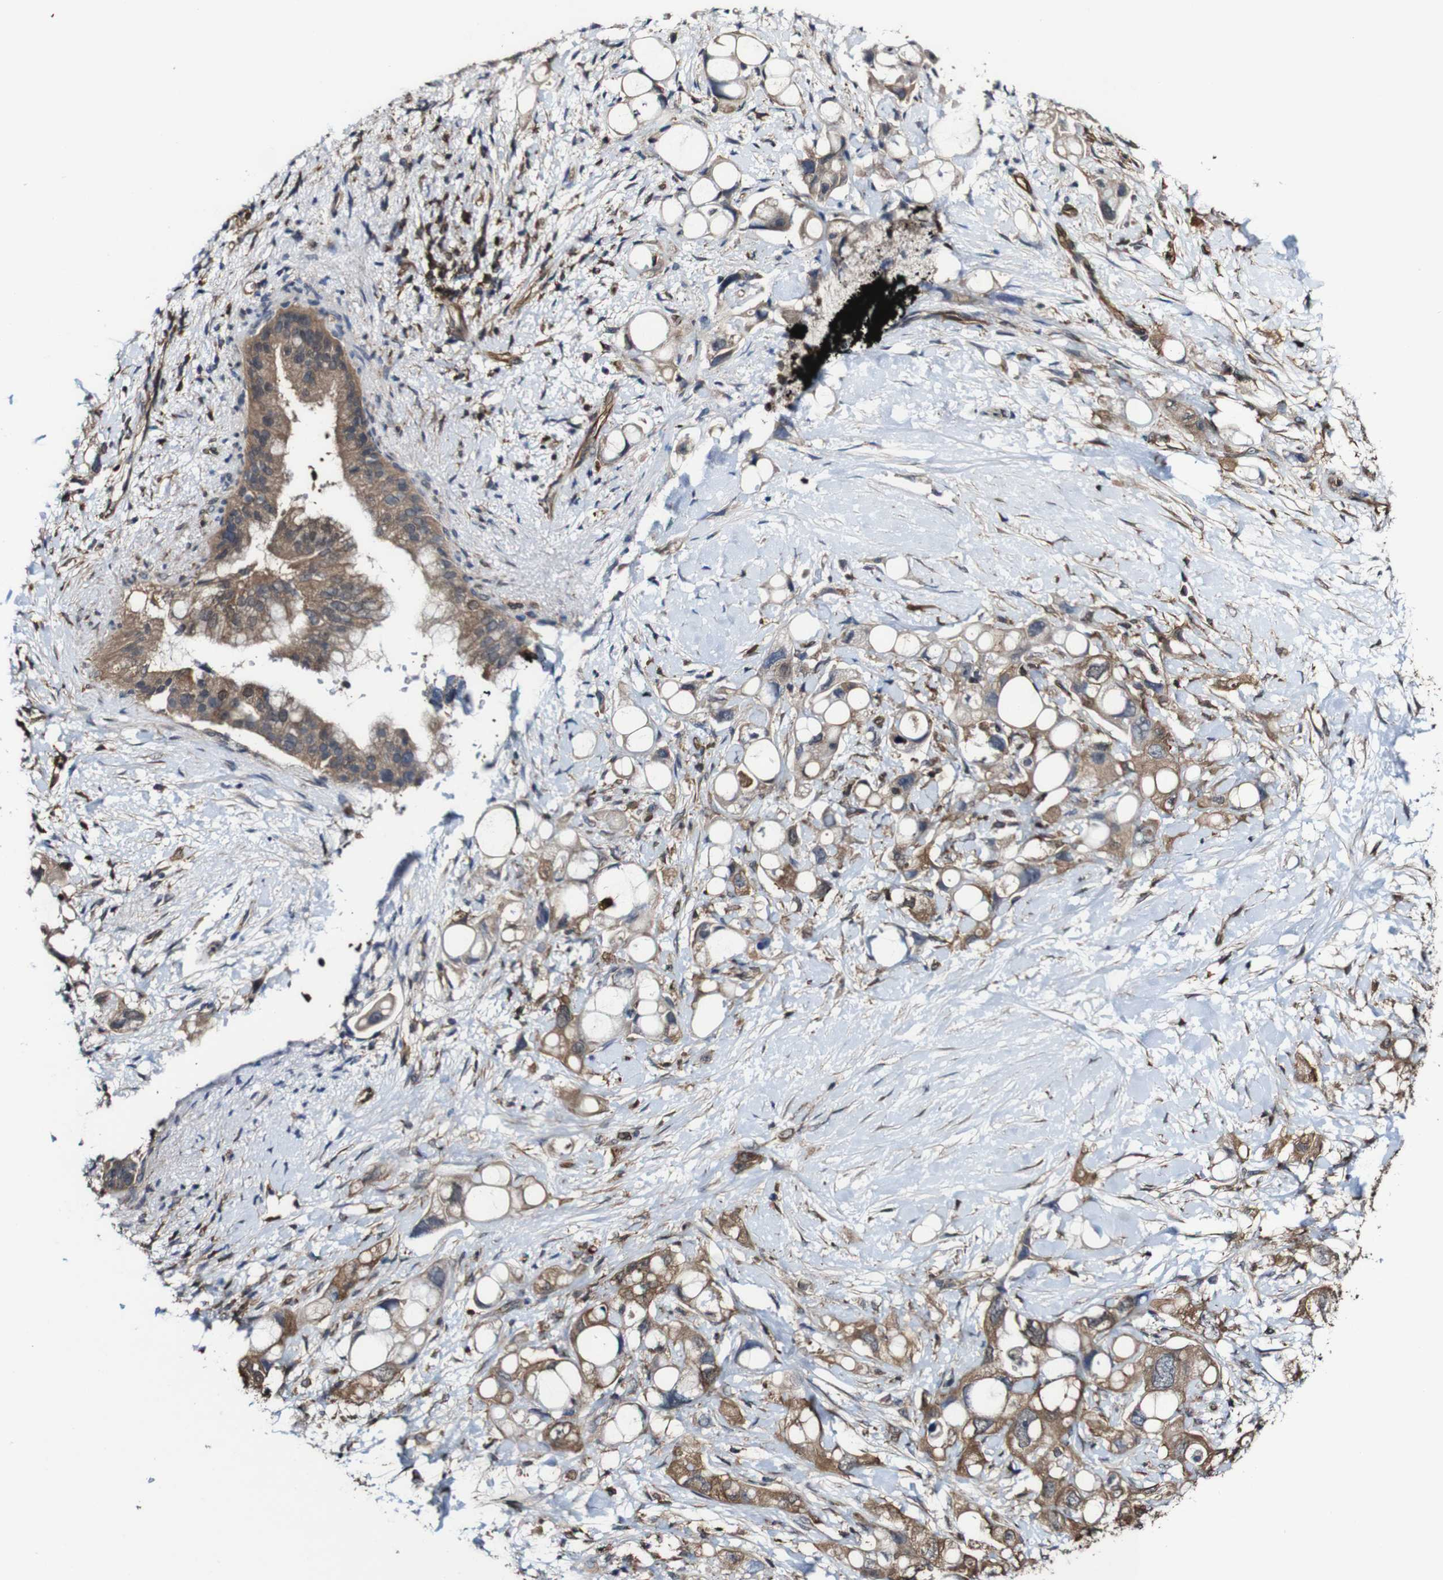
{"staining": {"intensity": "moderate", "quantity": ">75%", "location": "cytoplasmic/membranous"}, "tissue": "pancreatic cancer", "cell_type": "Tumor cells", "image_type": "cancer", "snomed": [{"axis": "morphology", "description": "Adenocarcinoma, NOS"}, {"axis": "topography", "description": "Pancreas"}], "caption": "This is an image of immunohistochemistry (IHC) staining of adenocarcinoma (pancreatic), which shows moderate positivity in the cytoplasmic/membranous of tumor cells.", "gene": "PTPRR", "patient": {"sex": "female", "age": 56}}